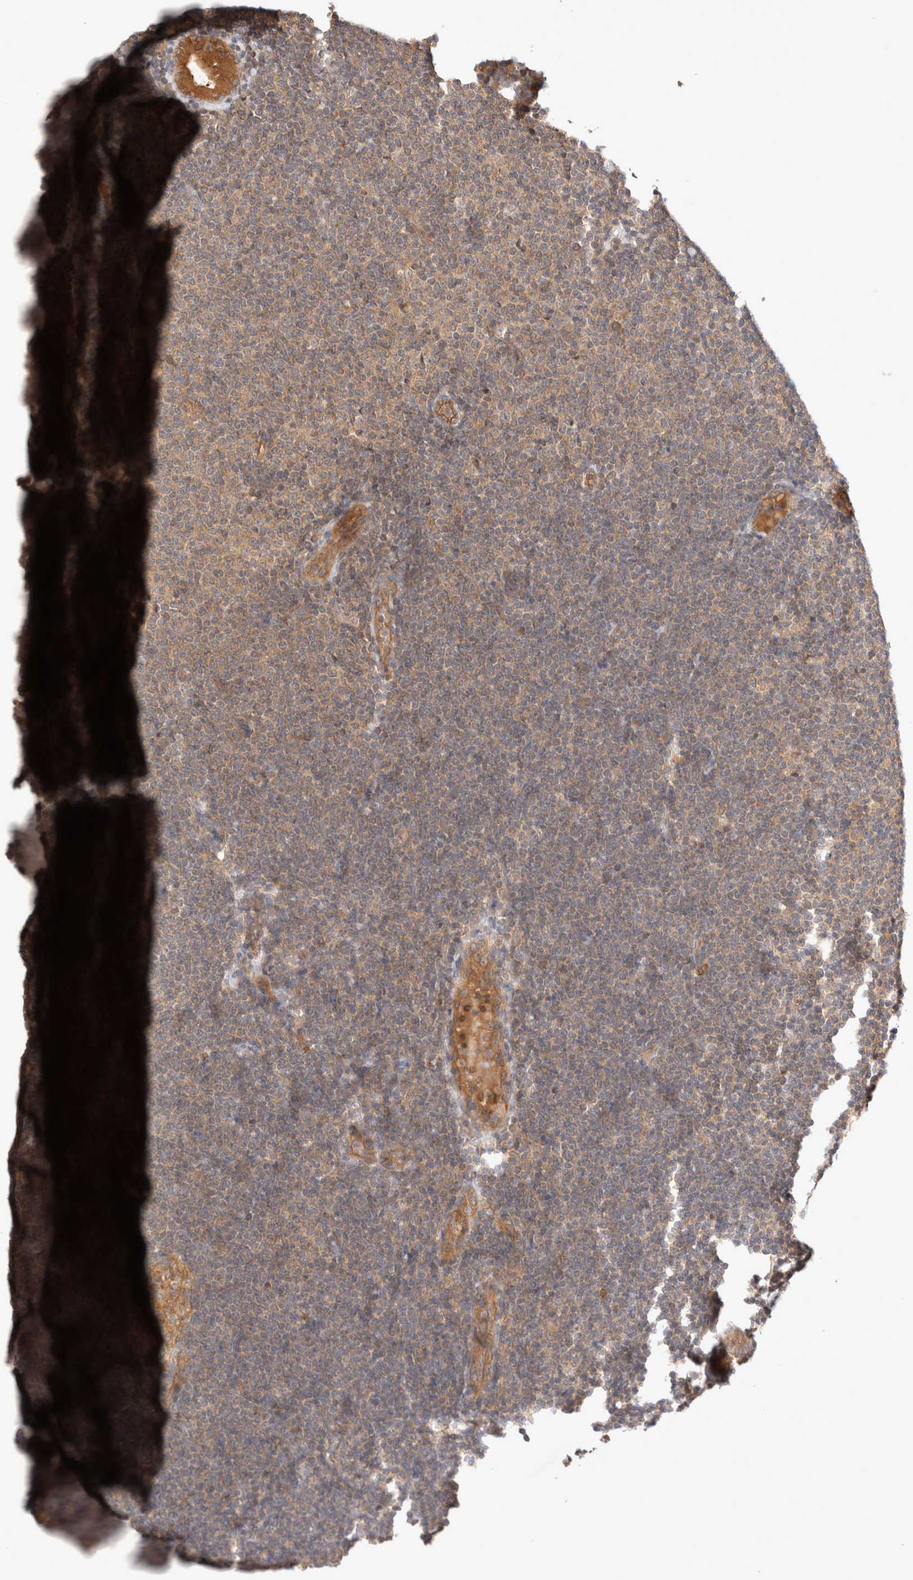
{"staining": {"intensity": "weak", "quantity": ">75%", "location": "cytoplasmic/membranous"}, "tissue": "lymphoma", "cell_type": "Tumor cells", "image_type": "cancer", "snomed": [{"axis": "morphology", "description": "Malignant lymphoma, non-Hodgkin's type, Low grade"}, {"axis": "topography", "description": "Lymph node"}], "caption": "Immunohistochemical staining of human malignant lymphoma, non-Hodgkin's type (low-grade) demonstrates low levels of weak cytoplasmic/membranous staining in approximately >75% of tumor cells.", "gene": "YES1", "patient": {"sex": "female", "age": 53}}